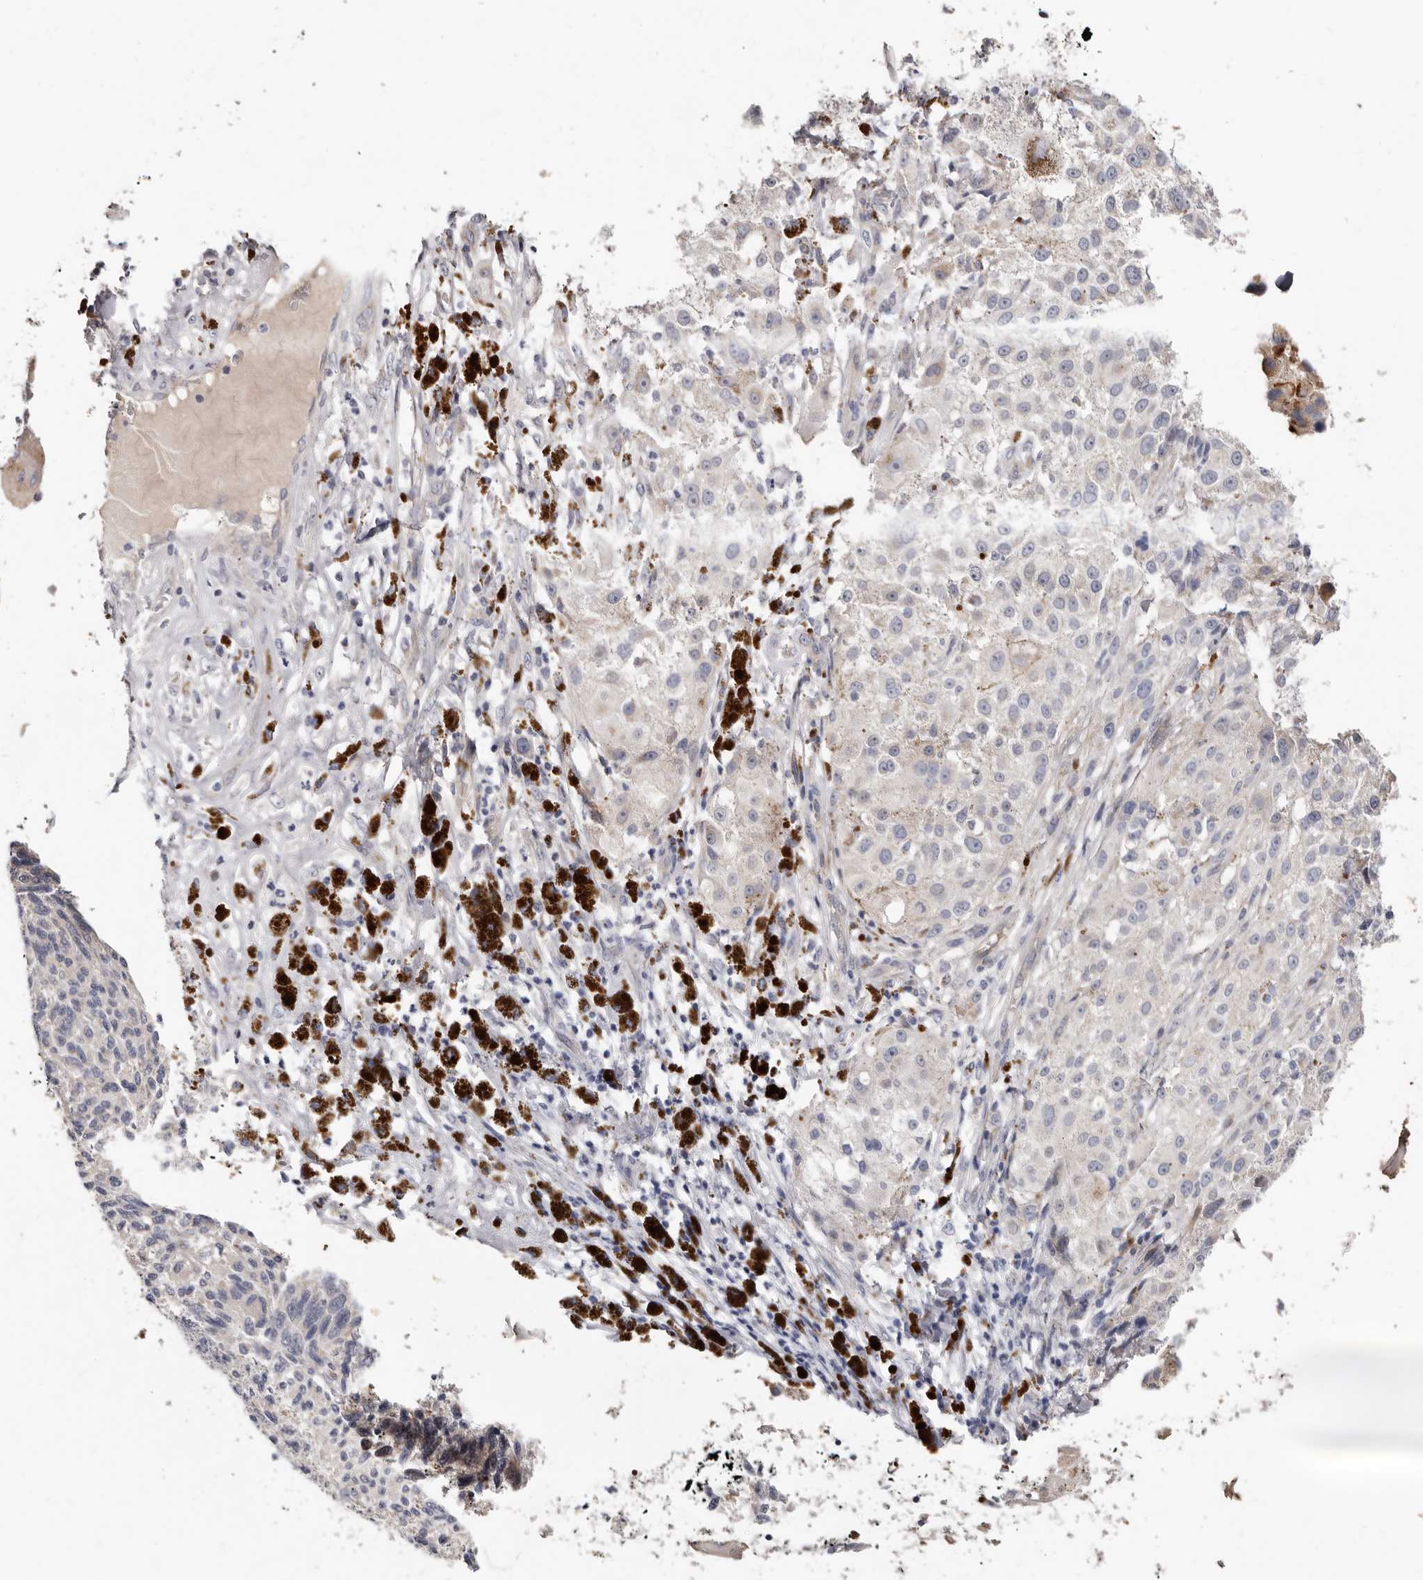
{"staining": {"intensity": "negative", "quantity": "none", "location": "none"}, "tissue": "melanoma", "cell_type": "Tumor cells", "image_type": "cancer", "snomed": [{"axis": "morphology", "description": "Malignant melanoma, NOS"}, {"axis": "topography", "description": "Skin"}], "caption": "A histopathology image of malignant melanoma stained for a protein exhibits no brown staining in tumor cells.", "gene": "SPTA1", "patient": {"sex": "female", "age": 73}}